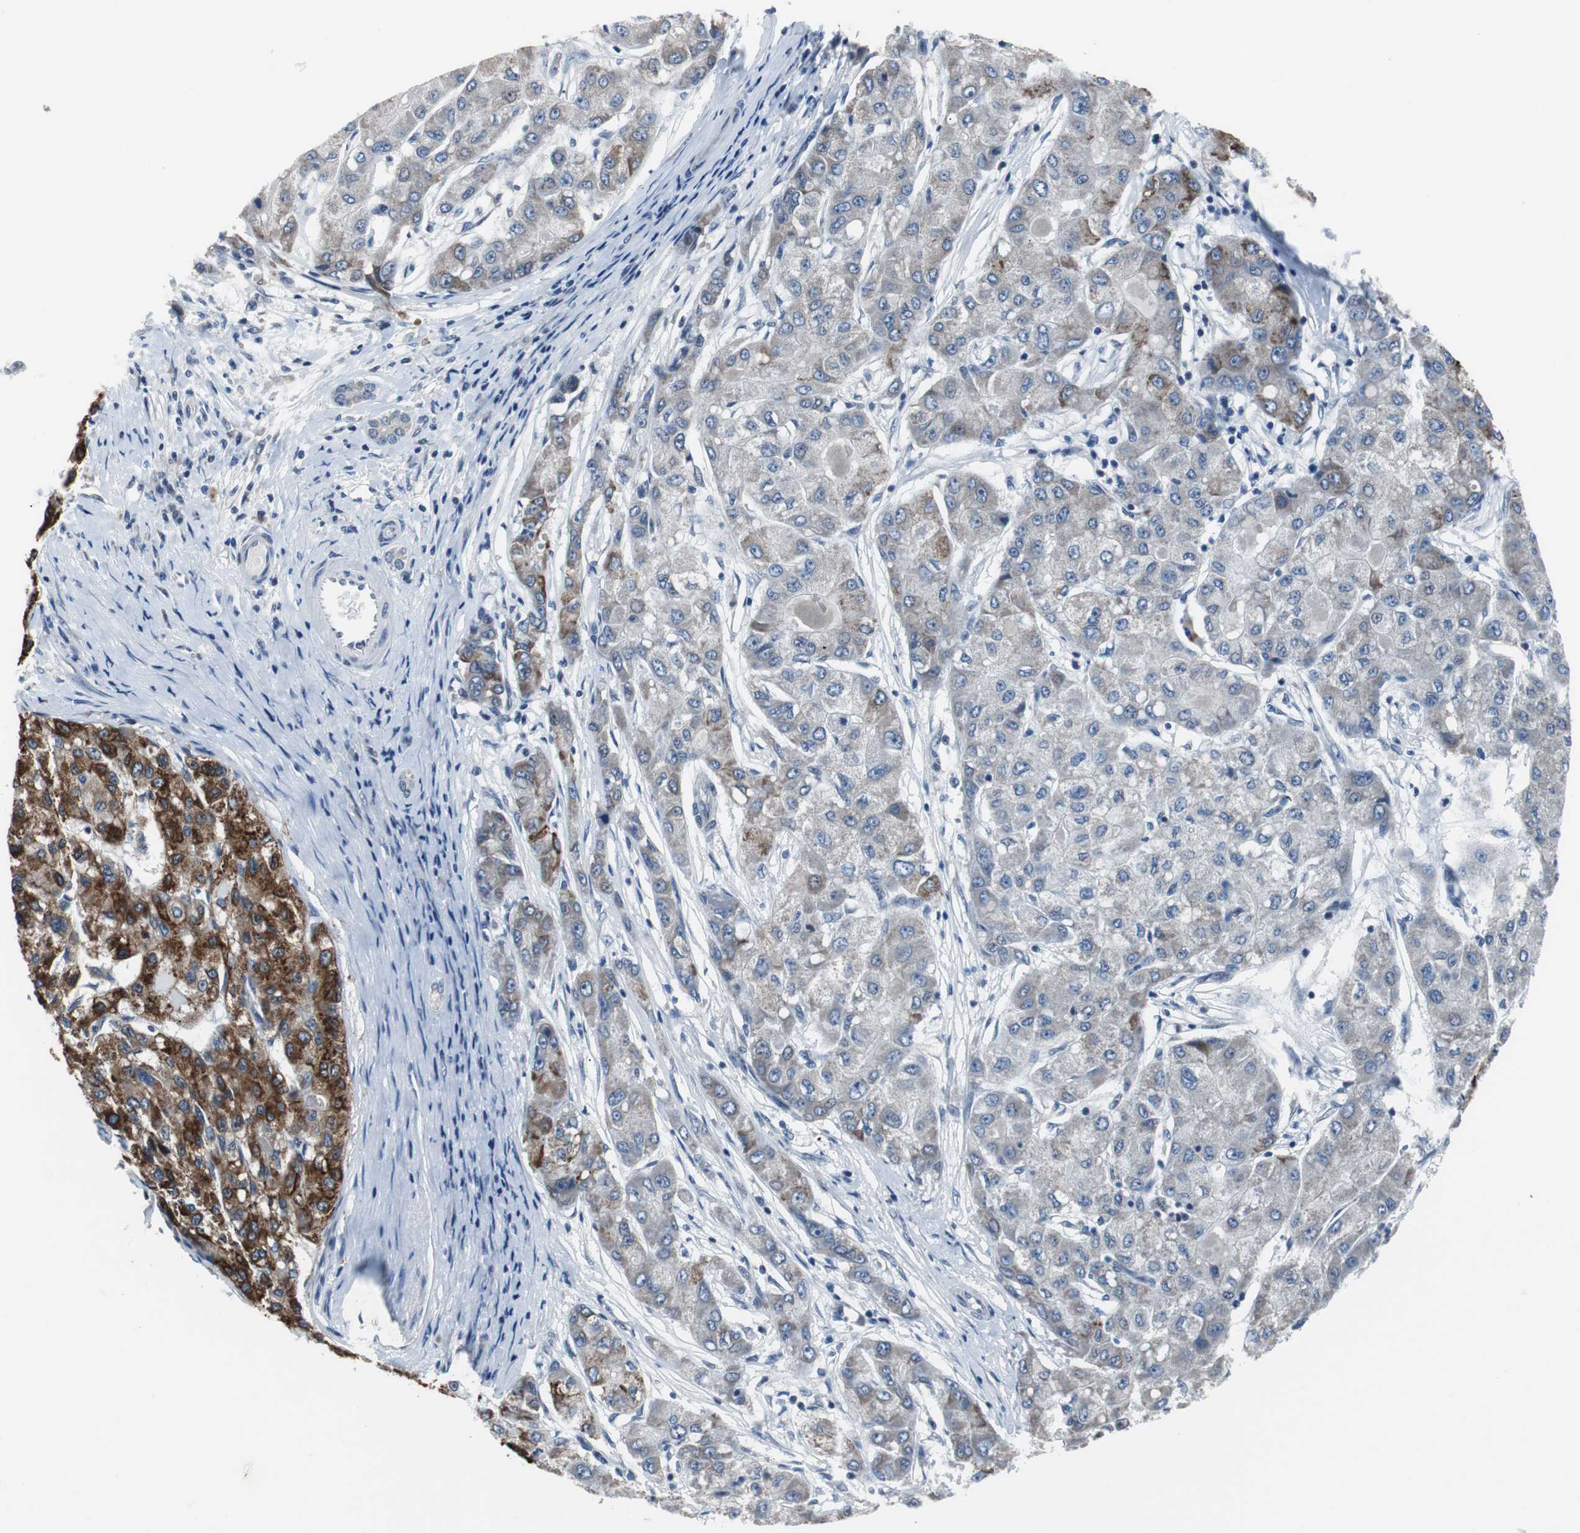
{"staining": {"intensity": "moderate", "quantity": "<25%", "location": "cytoplasmic/membranous"}, "tissue": "liver cancer", "cell_type": "Tumor cells", "image_type": "cancer", "snomed": [{"axis": "morphology", "description": "Carcinoma, Hepatocellular, NOS"}, {"axis": "topography", "description": "Liver"}], "caption": "Immunohistochemistry of human liver cancer (hepatocellular carcinoma) shows low levels of moderate cytoplasmic/membranous staining in about <25% of tumor cells.", "gene": "TP63", "patient": {"sex": "male", "age": 80}}